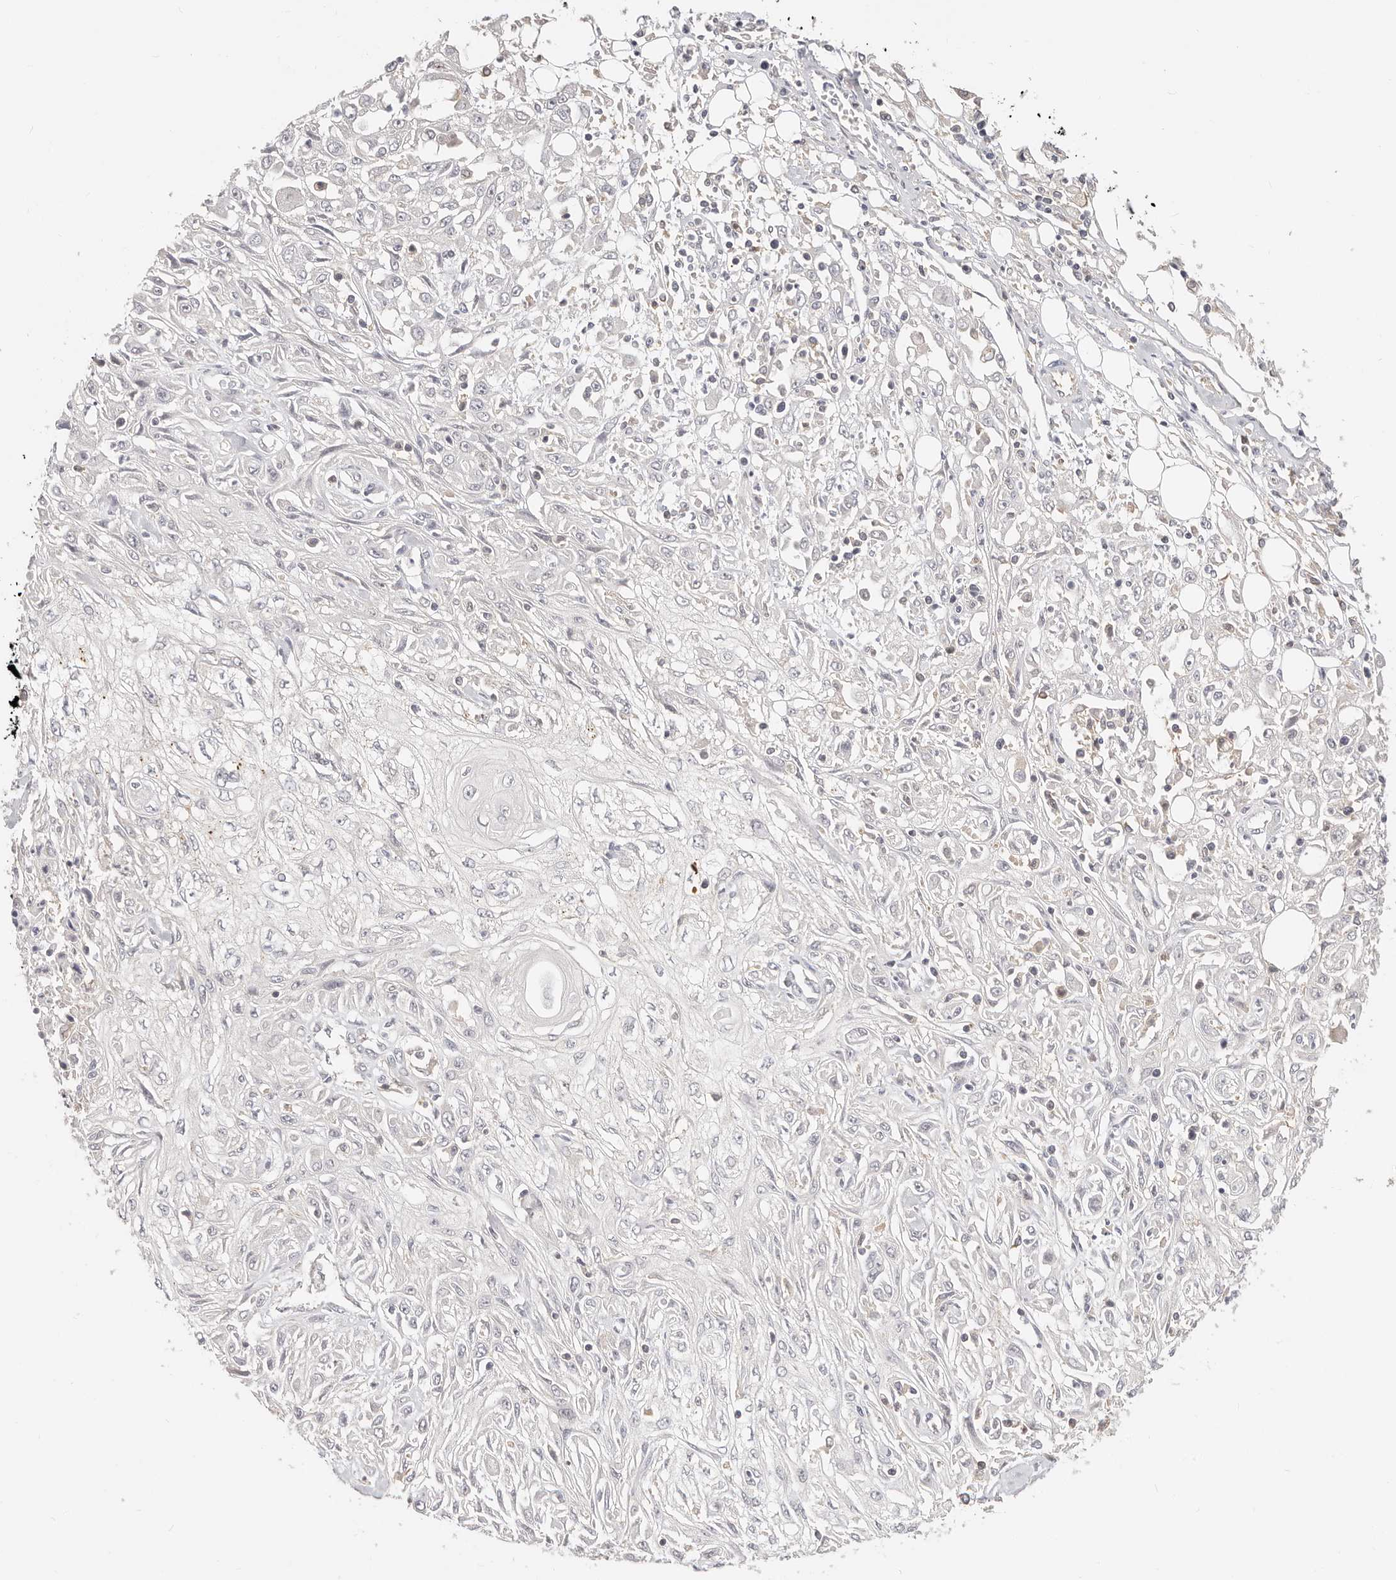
{"staining": {"intensity": "negative", "quantity": "none", "location": "none"}, "tissue": "skin cancer", "cell_type": "Tumor cells", "image_type": "cancer", "snomed": [{"axis": "morphology", "description": "Squamous cell carcinoma, NOS"}, {"axis": "morphology", "description": "Squamous cell carcinoma, metastatic, NOS"}, {"axis": "topography", "description": "Skin"}, {"axis": "topography", "description": "Lymph node"}], "caption": "Skin cancer (squamous cell carcinoma) stained for a protein using immunohistochemistry (IHC) displays no staining tumor cells.", "gene": "DTNBP1", "patient": {"sex": "male", "age": 75}}